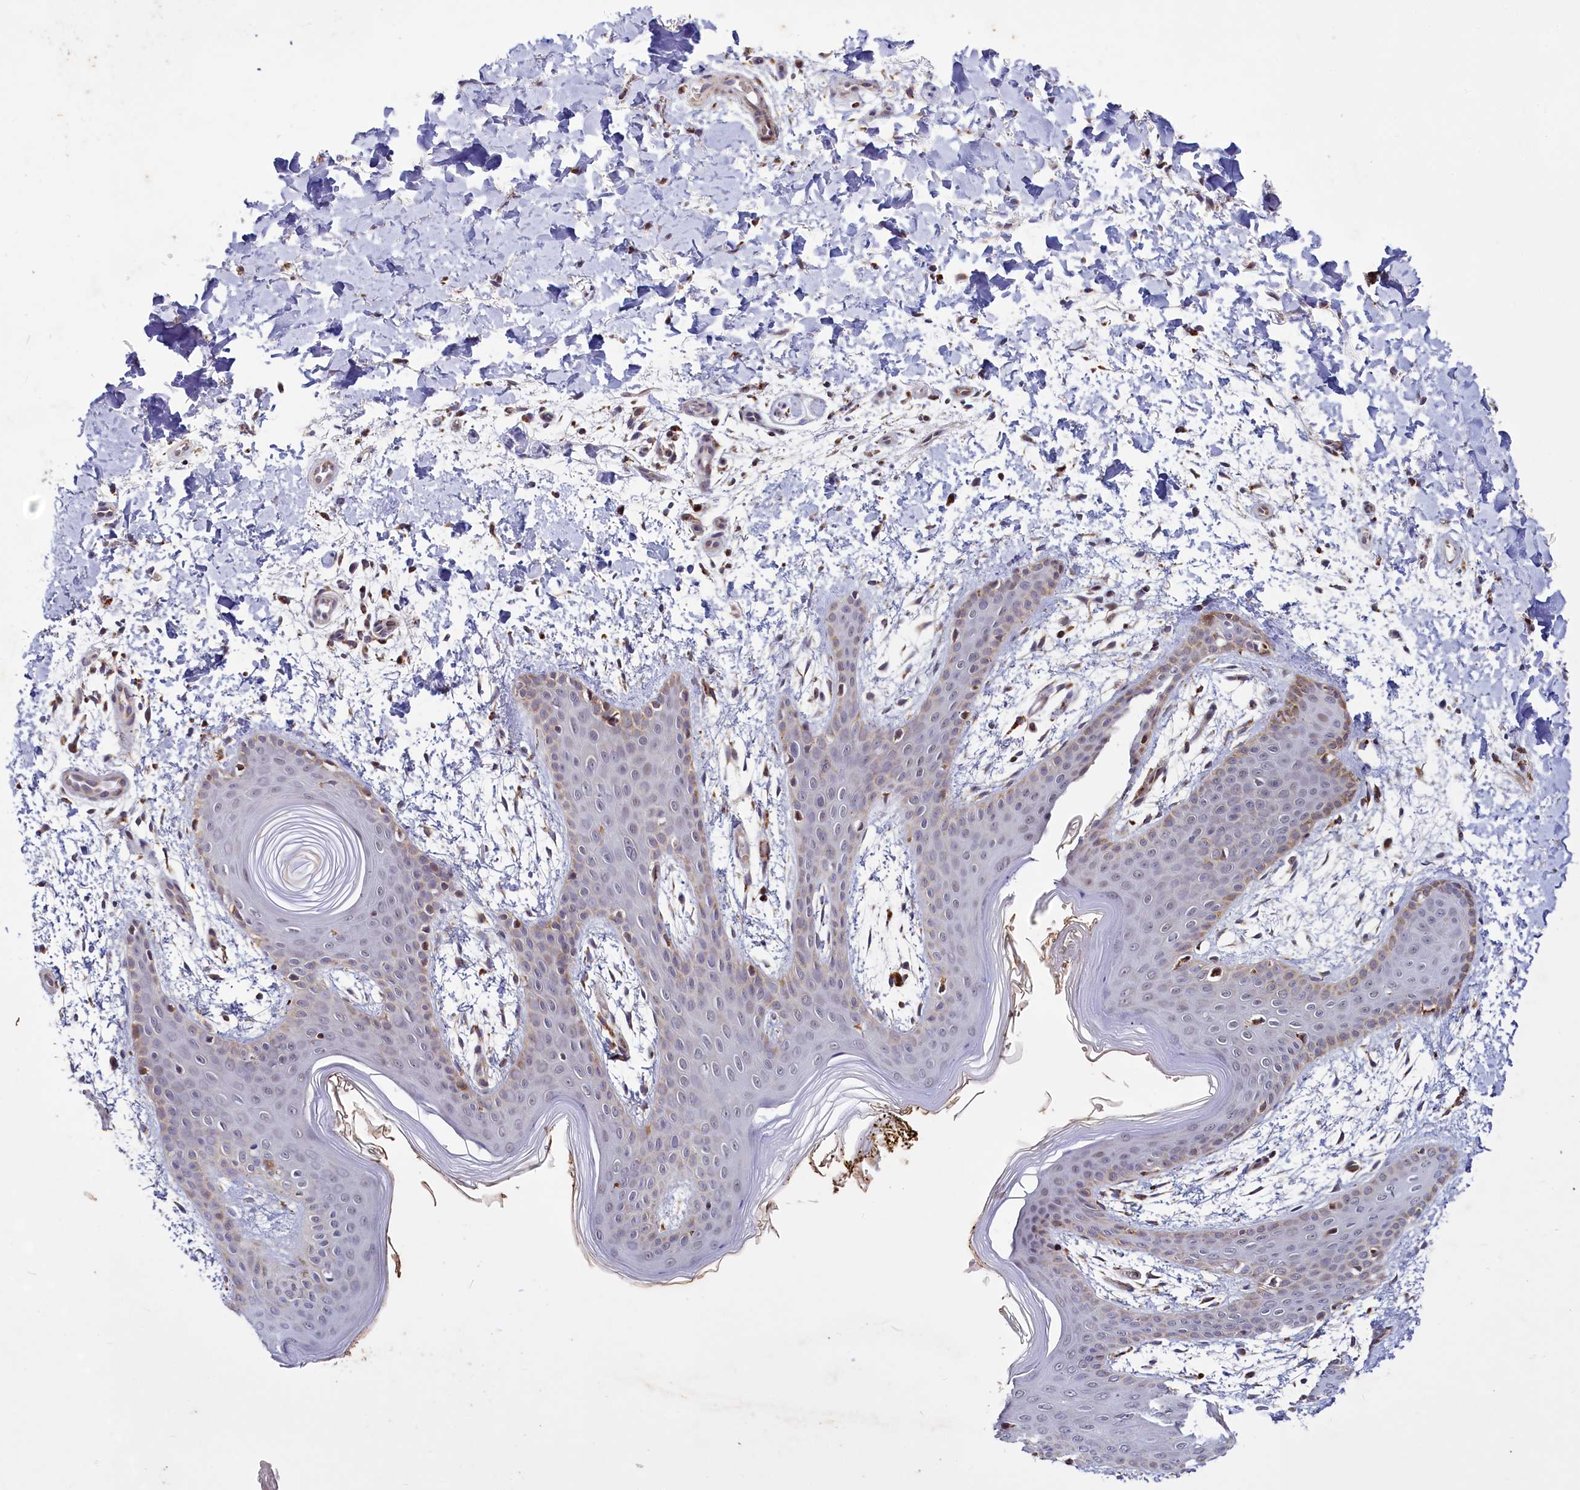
{"staining": {"intensity": "moderate", "quantity": ">75%", "location": "cytoplasmic/membranous"}, "tissue": "skin", "cell_type": "Fibroblasts", "image_type": "normal", "snomed": [{"axis": "morphology", "description": "Normal tissue, NOS"}, {"axis": "topography", "description": "Skin"}], "caption": "The immunohistochemical stain shows moderate cytoplasmic/membranous staining in fibroblasts of unremarkable skin. Using DAB (3,3'-diaminobenzidine) (brown) and hematoxylin (blue) stains, captured at high magnification using brightfield microscopy.", "gene": "DYNC2H1", "patient": {"sex": "male", "age": 36}}